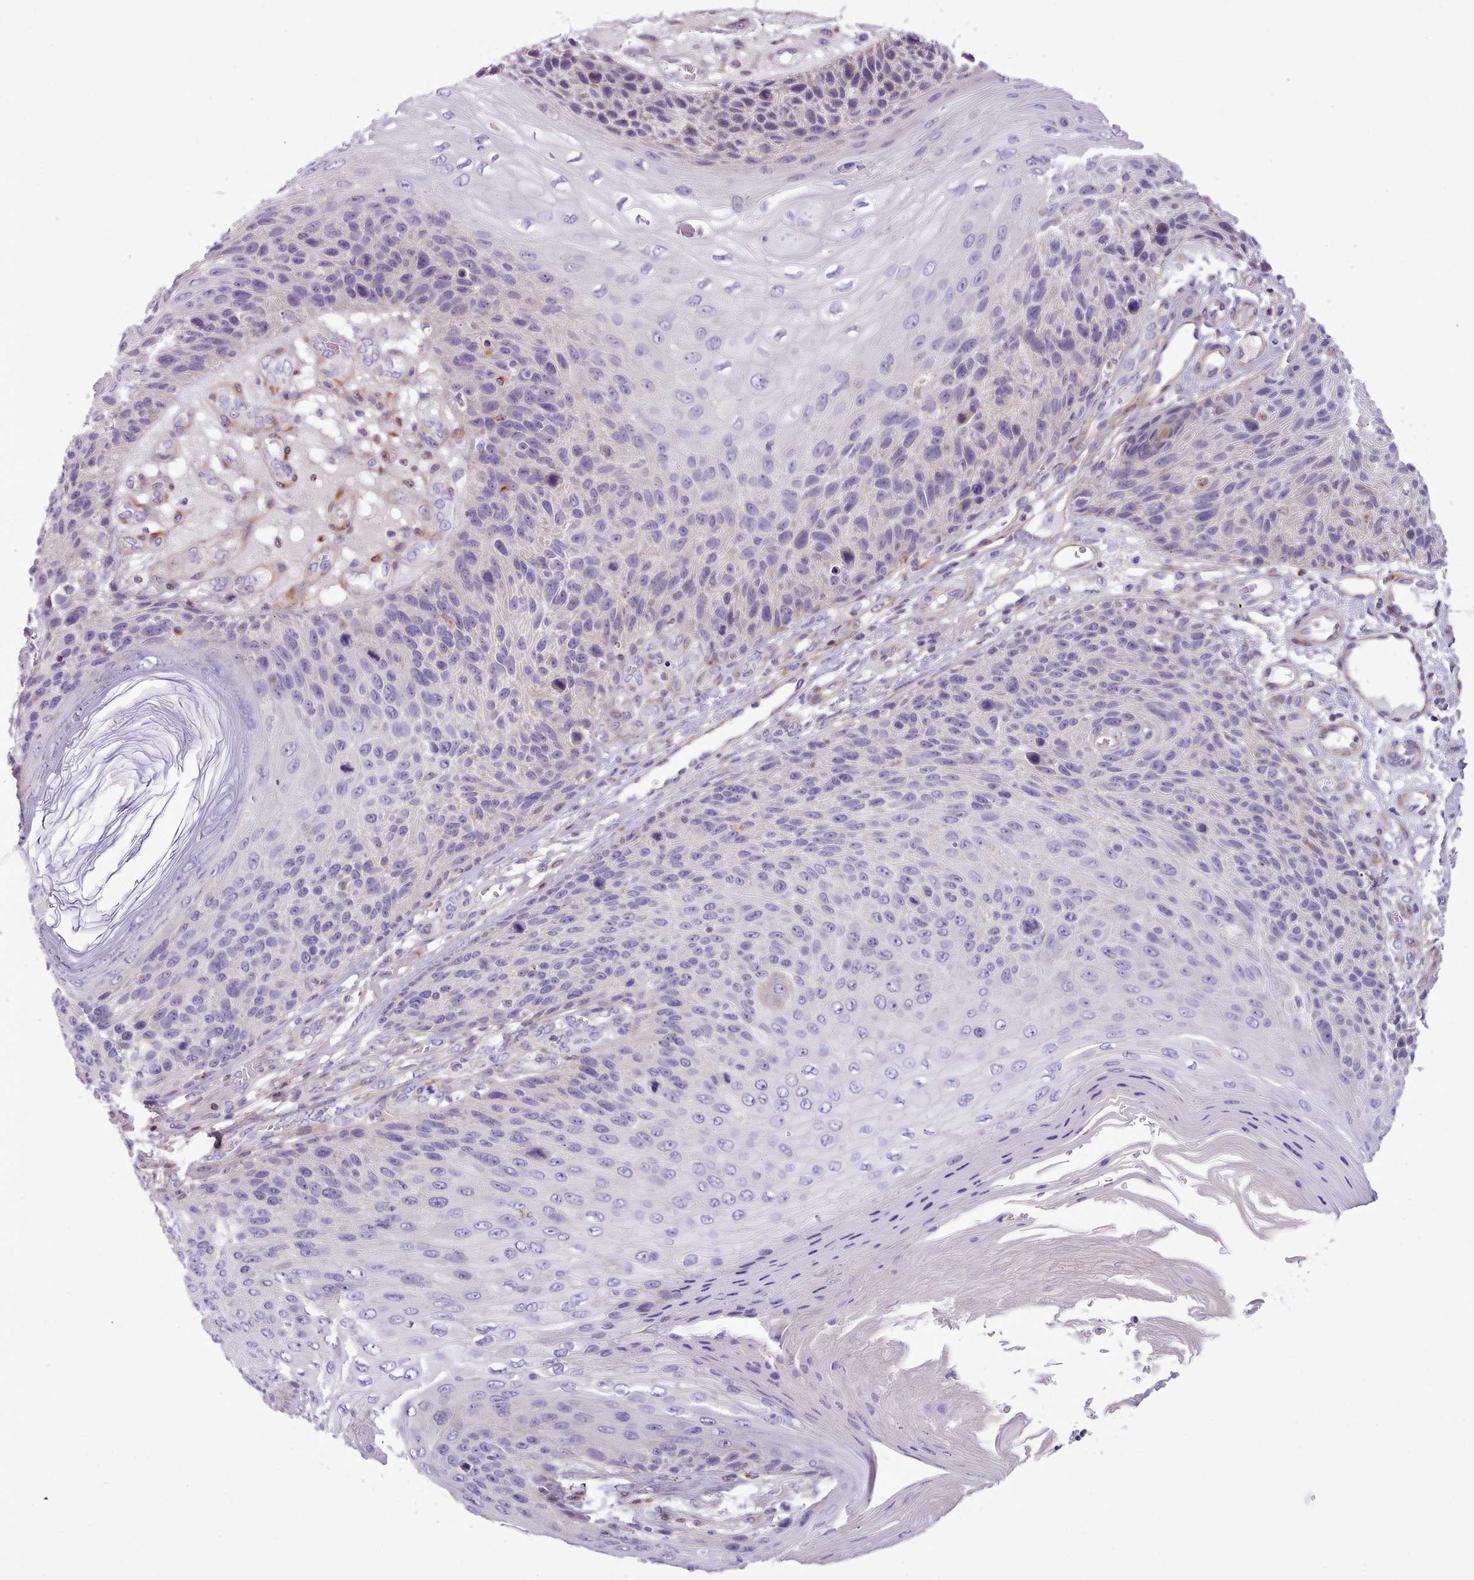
{"staining": {"intensity": "negative", "quantity": "none", "location": "none"}, "tissue": "skin cancer", "cell_type": "Tumor cells", "image_type": "cancer", "snomed": [{"axis": "morphology", "description": "Squamous cell carcinoma, NOS"}, {"axis": "topography", "description": "Skin"}], "caption": "Squamous cell carcinoma (skin) was stained to show a protein in brown. There is no significant positivity in tumor cells. (Brightfield microscopy of DAB immunohistochemistry at high magnification).", "gene": "CYP2A13", "patient": {"sex": "female", "age": 88}}